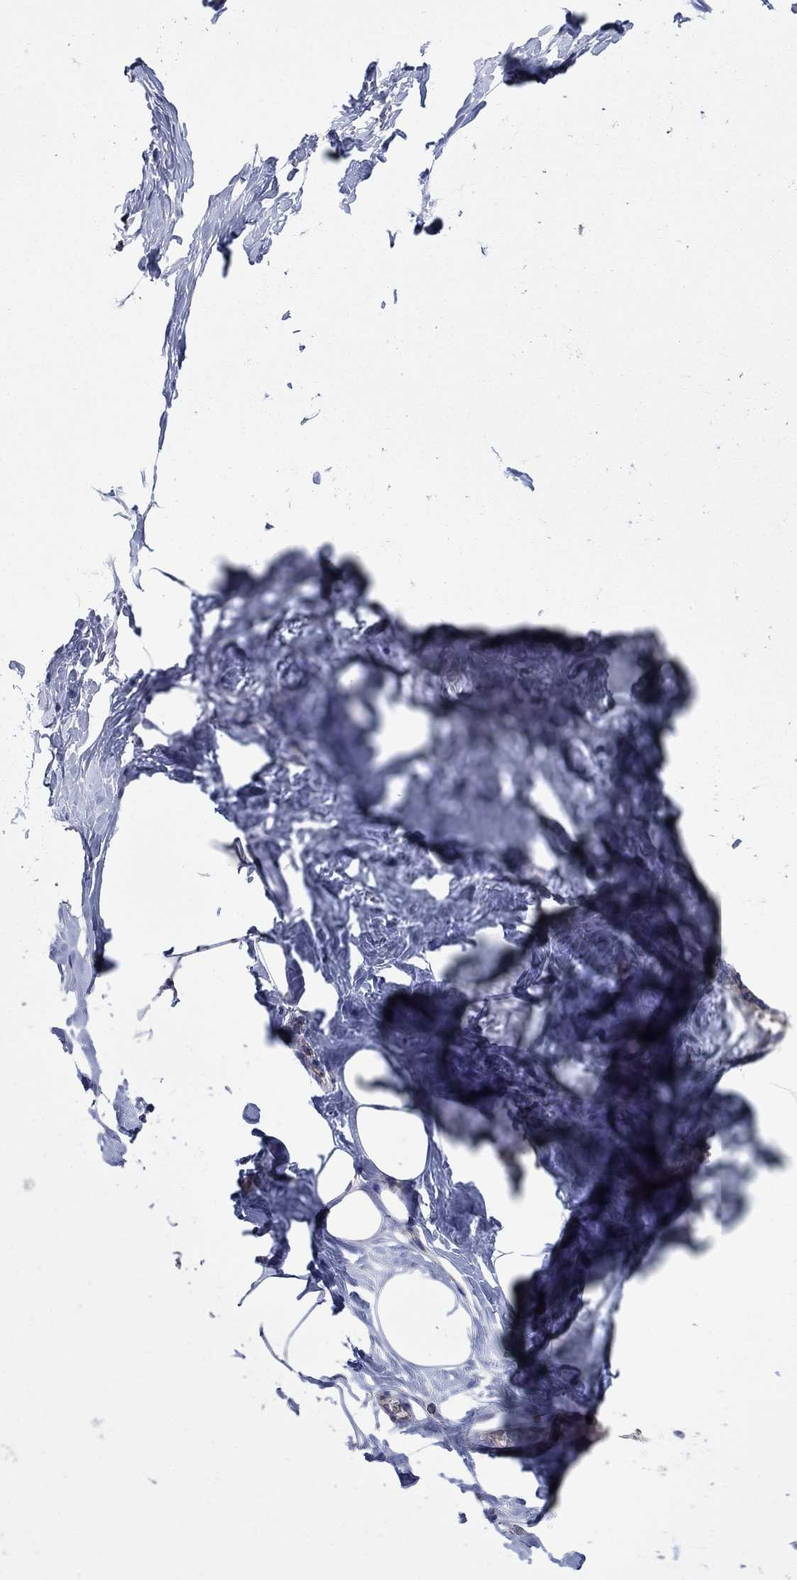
{"staining": {"intensity": "negative", "quantity": "none", "location": "none"}, "tissue": "breast", "cell_type": "Adipocytes", "image_type": "normal", "snomed": [{"axis": "morphology", "description": "Normal tissue, NOS"}, {"axis": "morphology", "description": "Lobular carcinoma, in situ"}, {"axis": "topography", "description": "Breast"}], "caption": "Protein analysis of benign breast reveals no significant expression in adipocytes. The staining was performed using DAB (3,3'-diaminobenzidine) to visualize the protein expression in brown, while the nuclei were stained in blue with hematoxylin (Magnification: 20x).", "gene": "HPS5", "patient": {"sex": "female", "age": 35}}